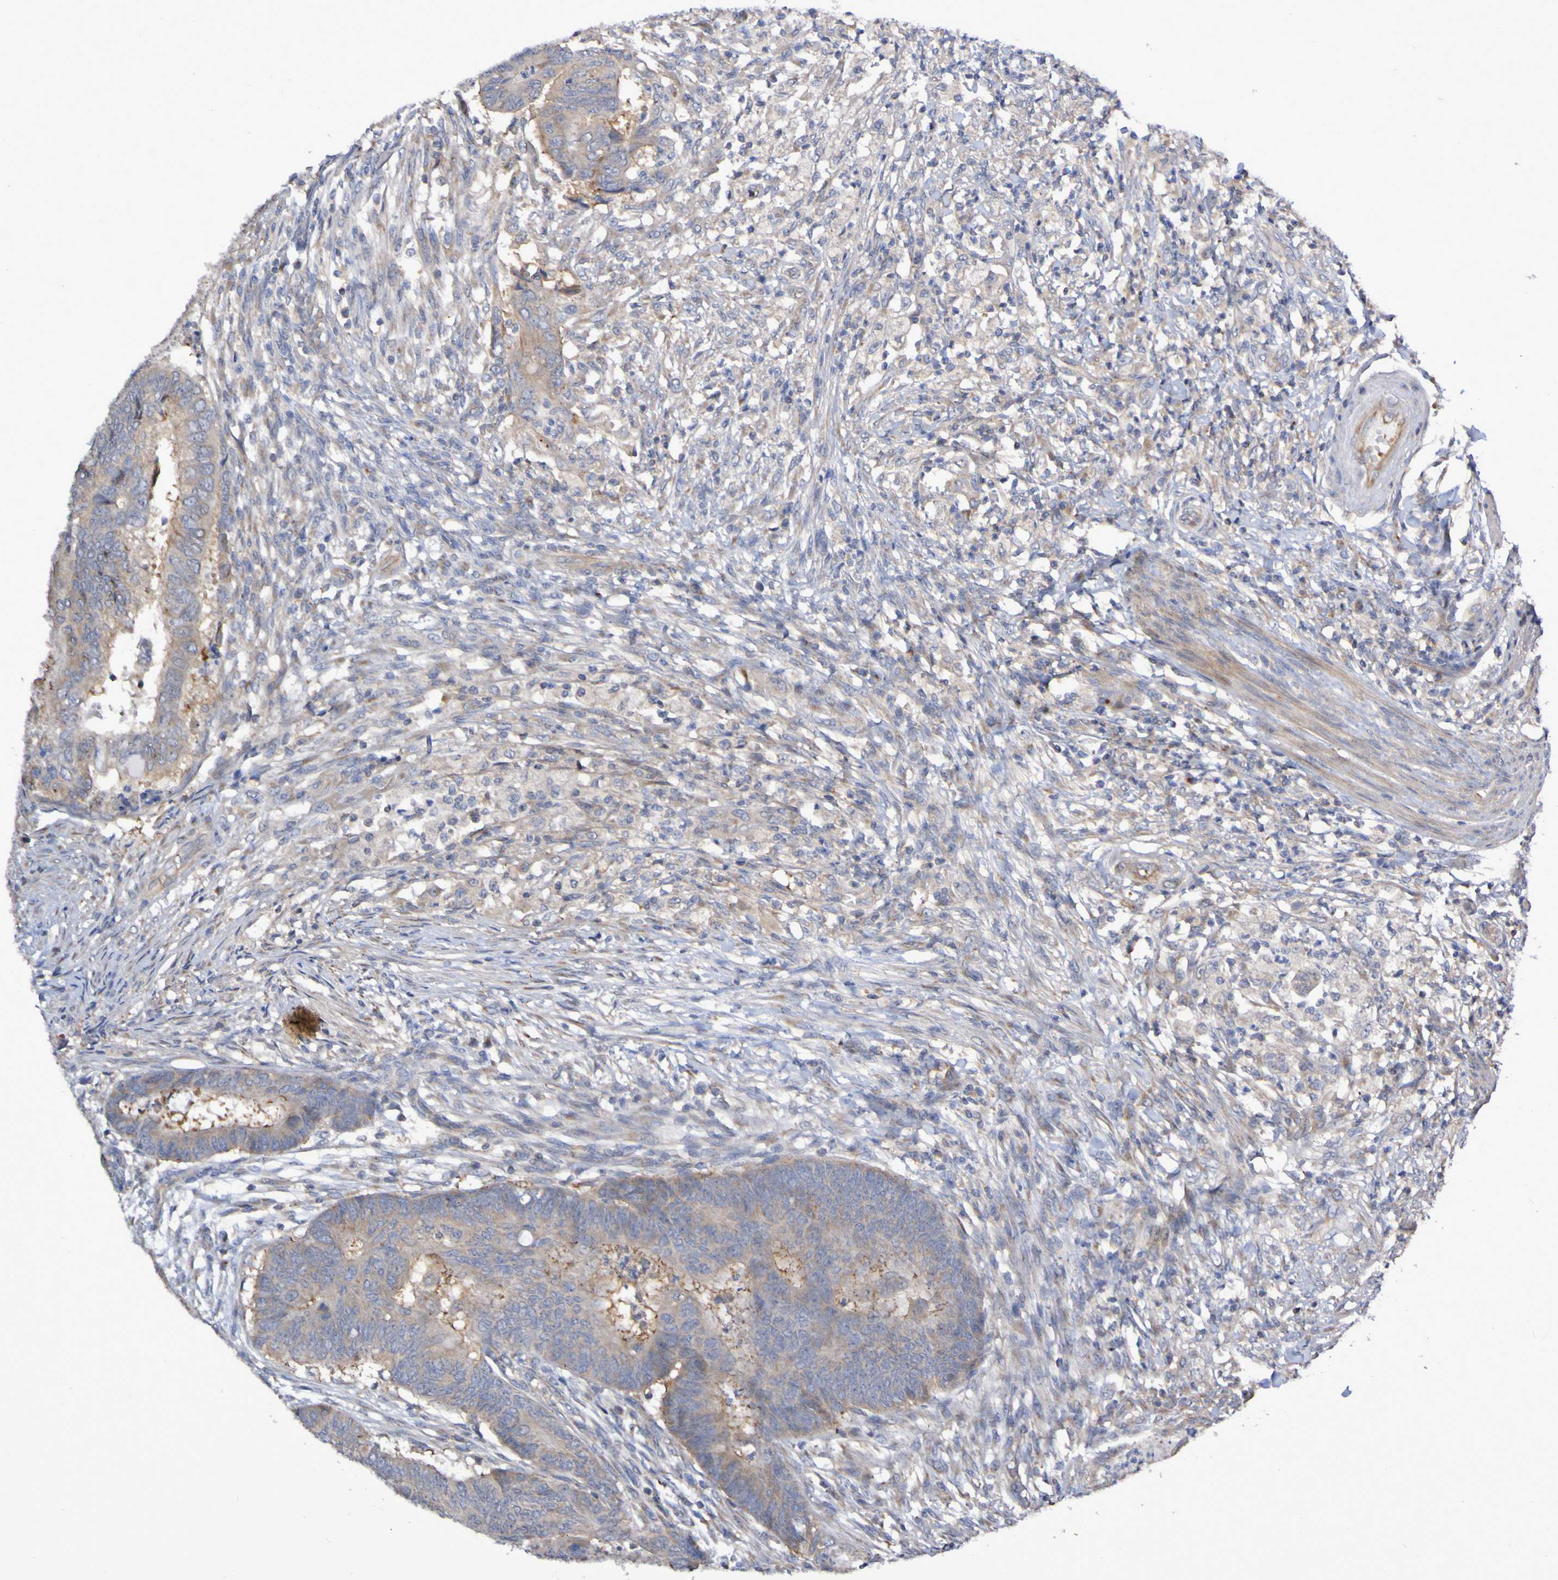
{"staining": {"intensity": "moderate", "quantity": ">75%", "location": "cytoplasmic/membranous"}, "tissue": "colorectal cancer", "cell_type": "Tumor cells", "image_type": "cancer", "snomed": [{"axis": "morphology", "description": "Normal tissue, NOS"}, {"axis": "morphology", "description": "Adenocarcinoma, NOS"}, {"axis": "topography", "description": "Rectum"}, {"axis": "topography", "description": "Peripheral nerve tissue"}], "caption": "Colorectal adenocarcinoma stained for a protein displays moderate cytoplasmic/membranous positivity in tumor cells.", "gene": "LMBRD2", "patient": {"sex": "male", "age": 92}}